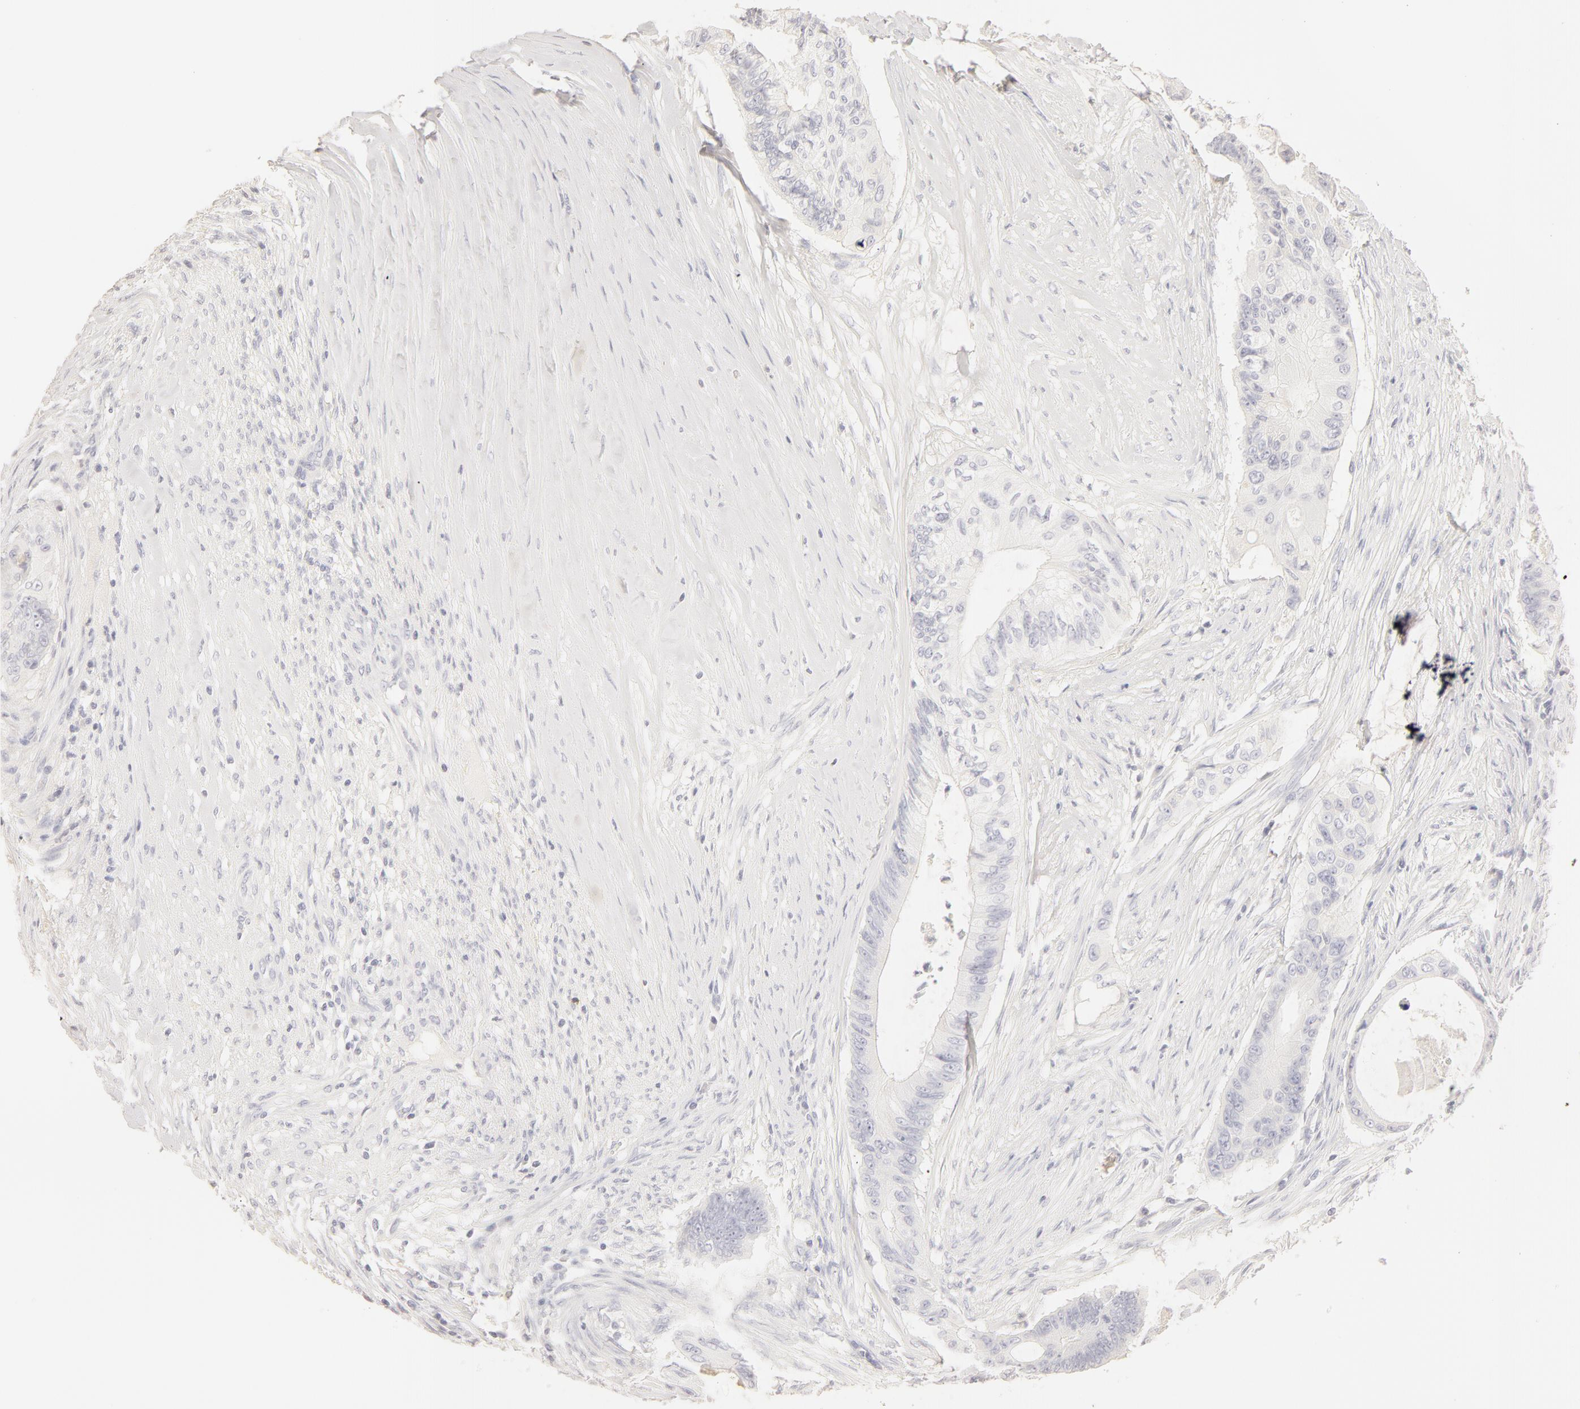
{"staining": {"intensity": "negative", "quantity": "none", "location": "none"}, "tissue": "colorectal cancer", "cell_type": "Tumor cells", "image_type": "cancer", "snomed": [{"axis": "morphology", "description": "Adenocarcinoma, NOS"}, {"axis": "topography", "description": "Colon"}], "caption": "Tumor cells show no significant positivity in adenocarcinoma (colorectal).", "gene": "LGALS7B", "patient": {"sex": "male", "age": 65}}